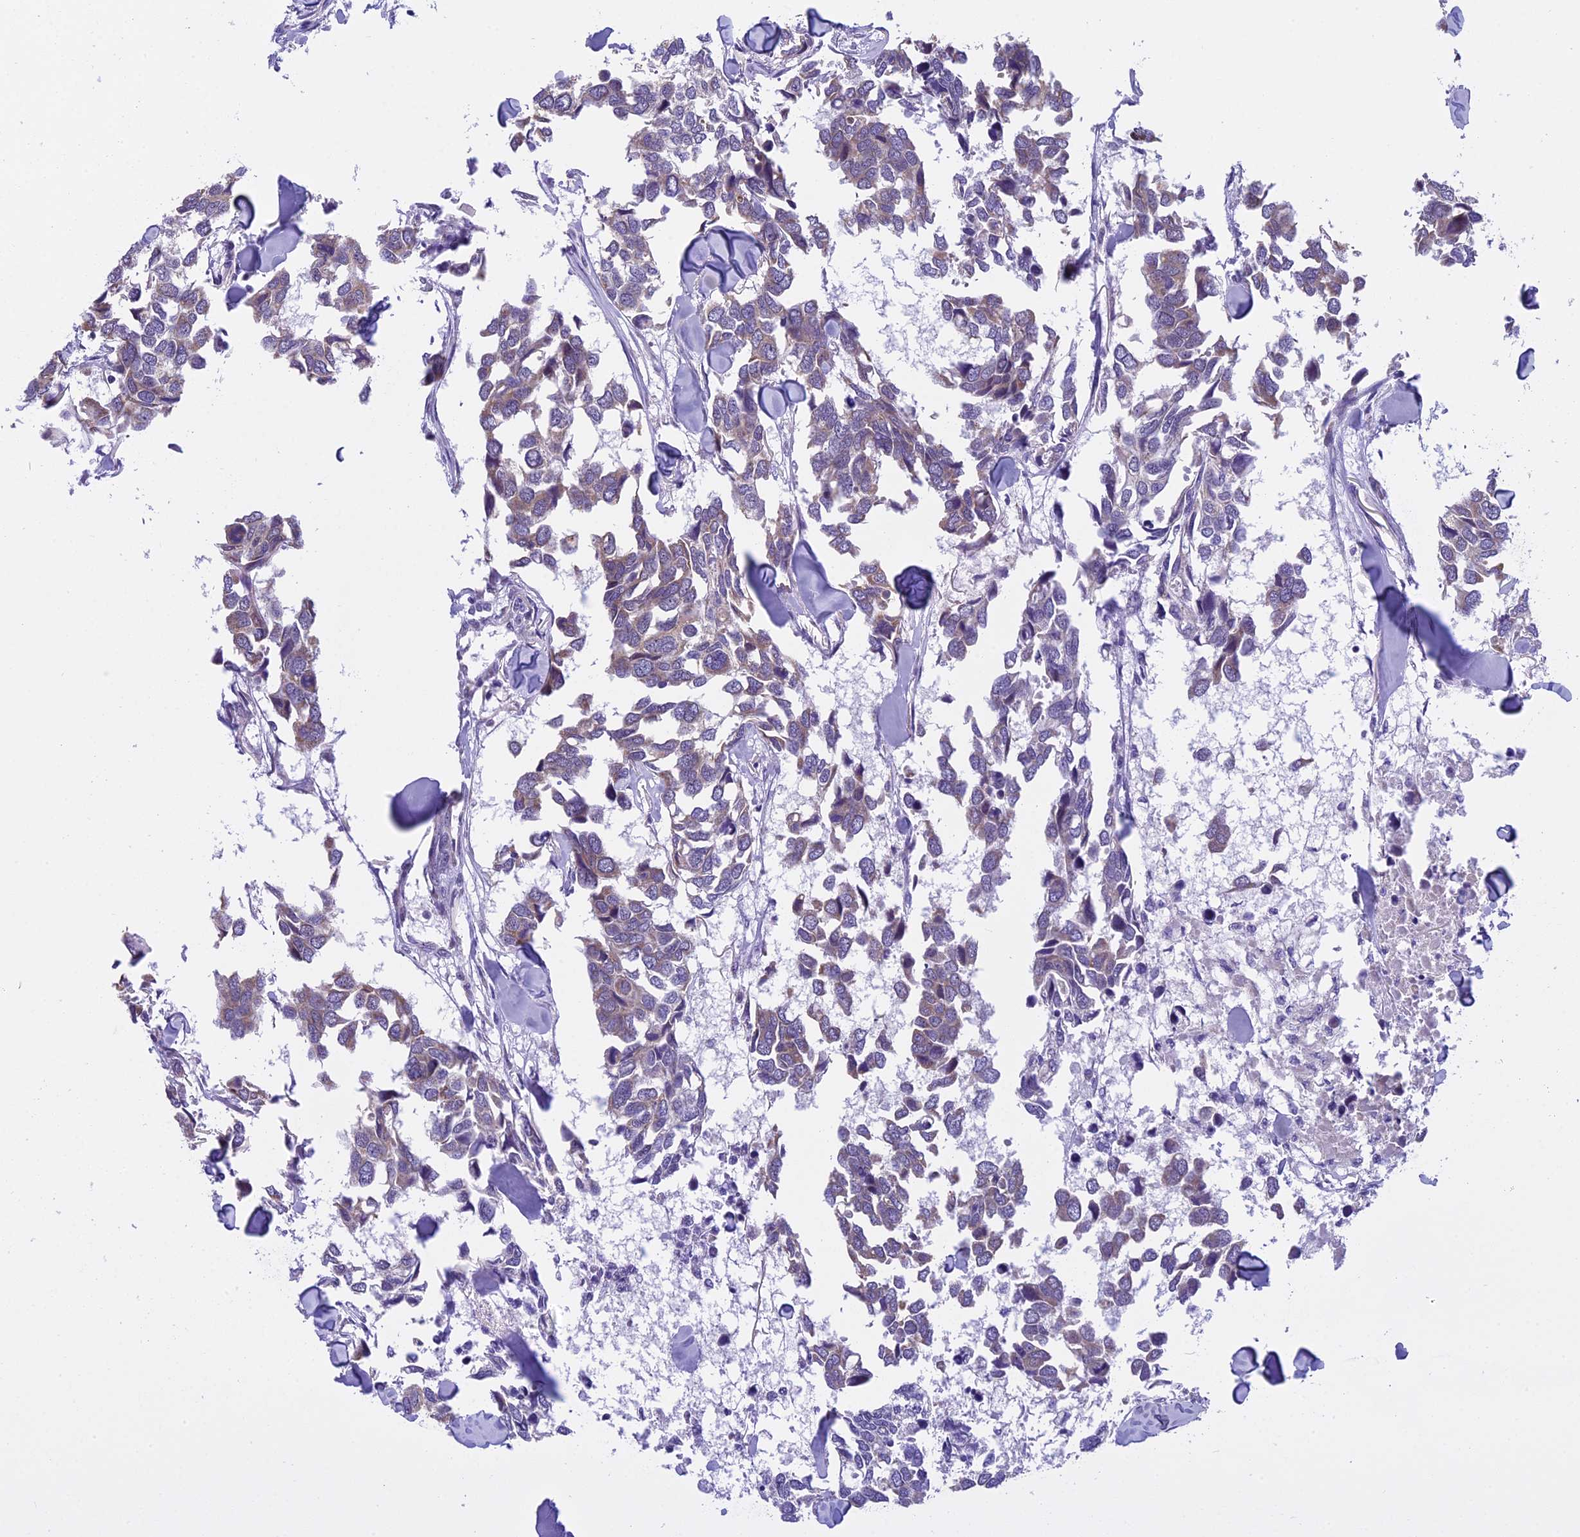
{"staining": {"intensity": "weak", "quantity": "25%-75%", "location": "cytoplasmic/membranous"}, "tissue": "breast cancer", "cell_type": "Tumor cells", "image_type": "cancer", "snomed": [{"axis": "morphology", "description": "Duct carcinoma"}, {"axis": "topography", "description": "Breast"}], "caption": "Infiltrating ductal carcinoma (breast) stained with a brown dye displays weak cytoplasmic/membranous positive staining in approximately 25%-75% of tumor cells.", "gene": "ZNF317", "patient": {"sex": "female", "age": 83}}